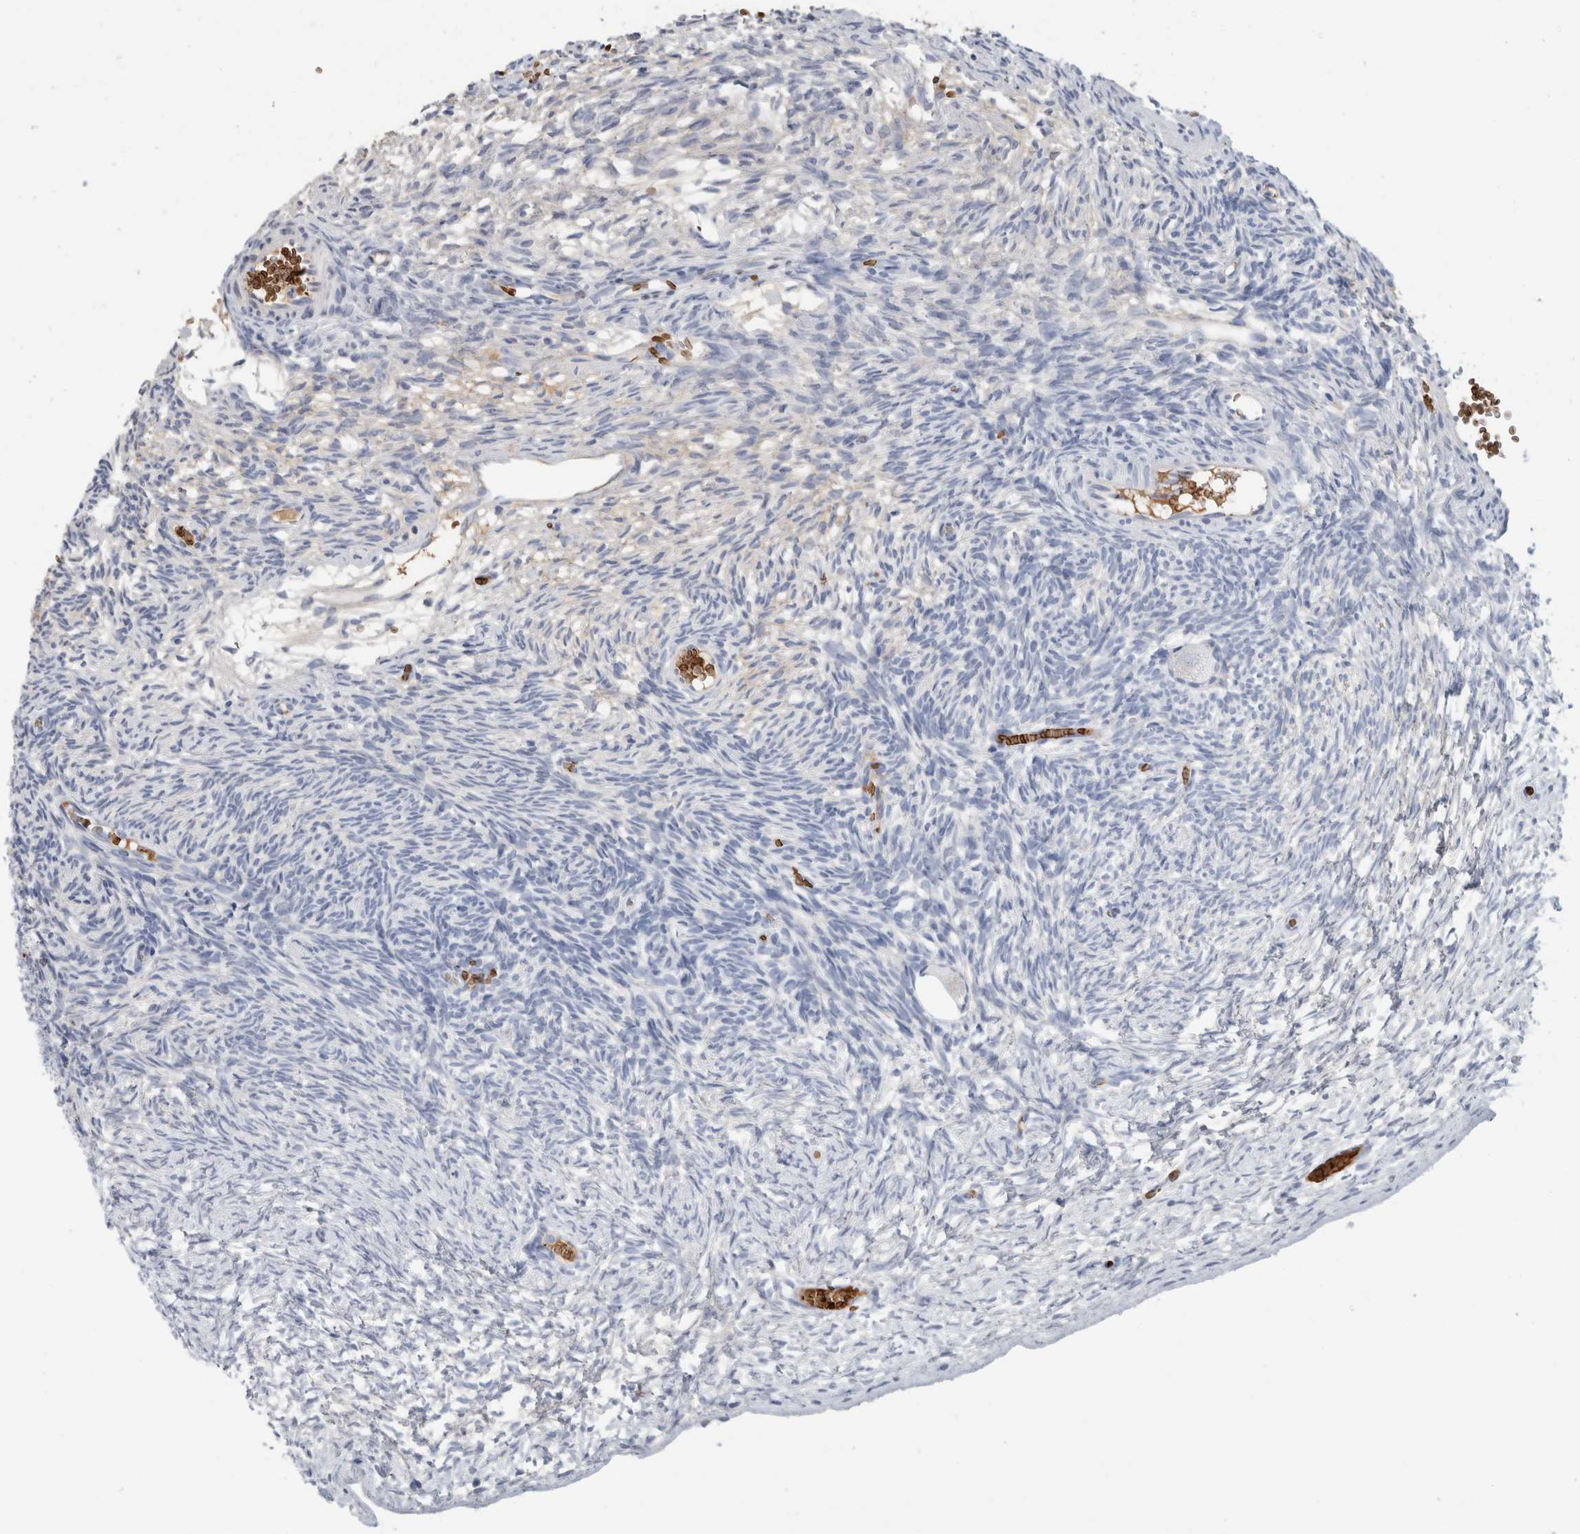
{"staining": {"intensity": "negative", "quantity": "none", "location": "none"}, "tissue": "ovary", "cell_type": "Follicle cells", "image_type": "normal", "snomed": [{"axis": "morphology", "description": "Normal tissue, NOS"}, {"axis": "topography", "description": "Ovary"}], "caption": "DAB immunohistochemical staining of unremarkable ovary exhibits no significant expression in follicle cells. (DAB IHC, high magnification).", "gene": "CA1", "patient": {"sex": "female", "age": 34}}